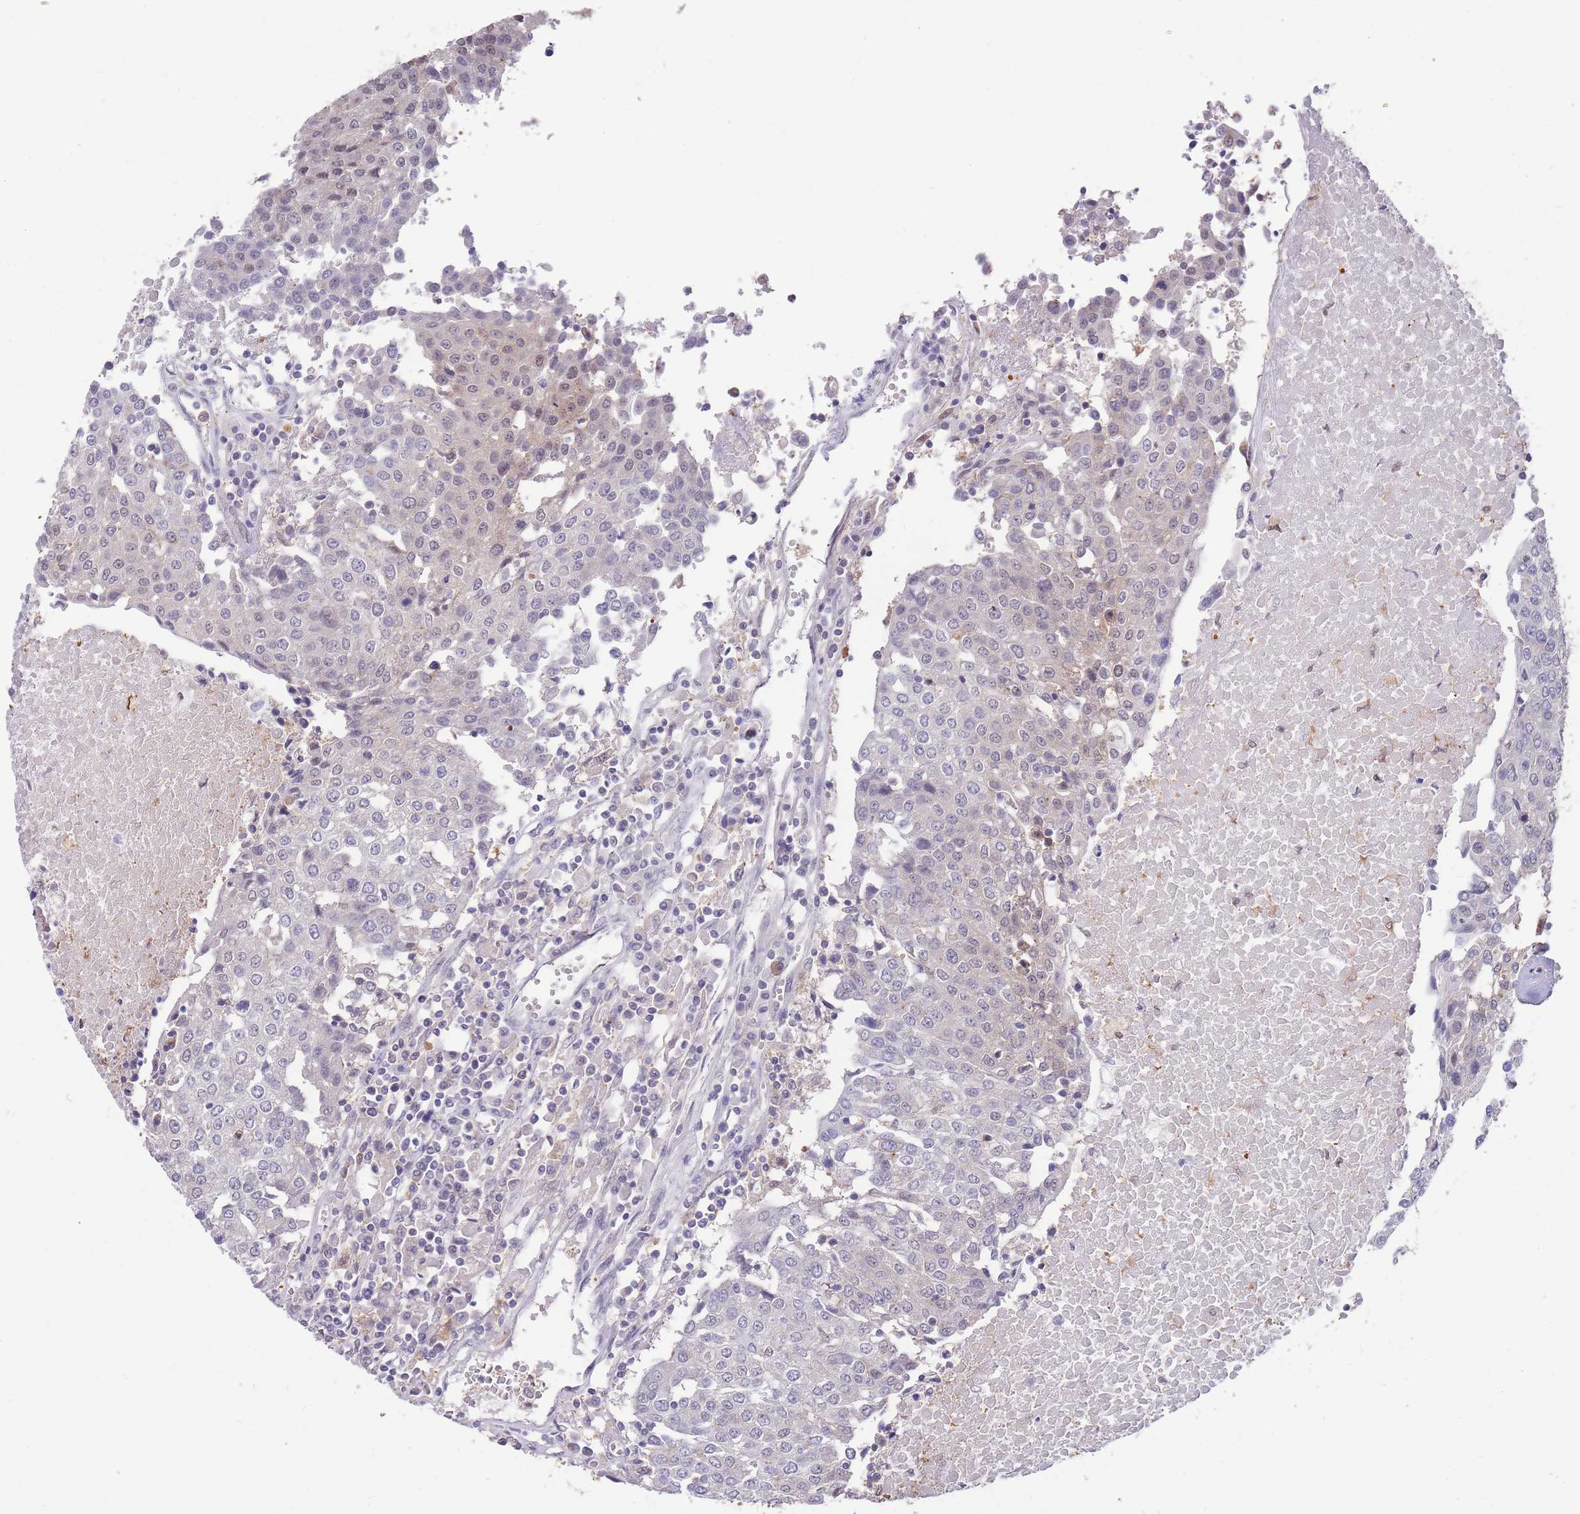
{"staining": {"intensity": "weak", "quantity": "<25%", "location": "nuclear"}, "tissue": "urothelial cancer", "cell_type": "Tumor cells", "image_type": "cancer", "snomed": [{"axis": "morphology", "description": "Urothelial carcinoma, High grade"}, {"axis": "topography", "description": "Urinary bladder"}], "caption": "An image of urothelial carcinoma (high-grade) stained for a protein shows no brown staining in tumor cells.", "gene": "AP5S1", "patient": {"sex": "female", "age": 85}}